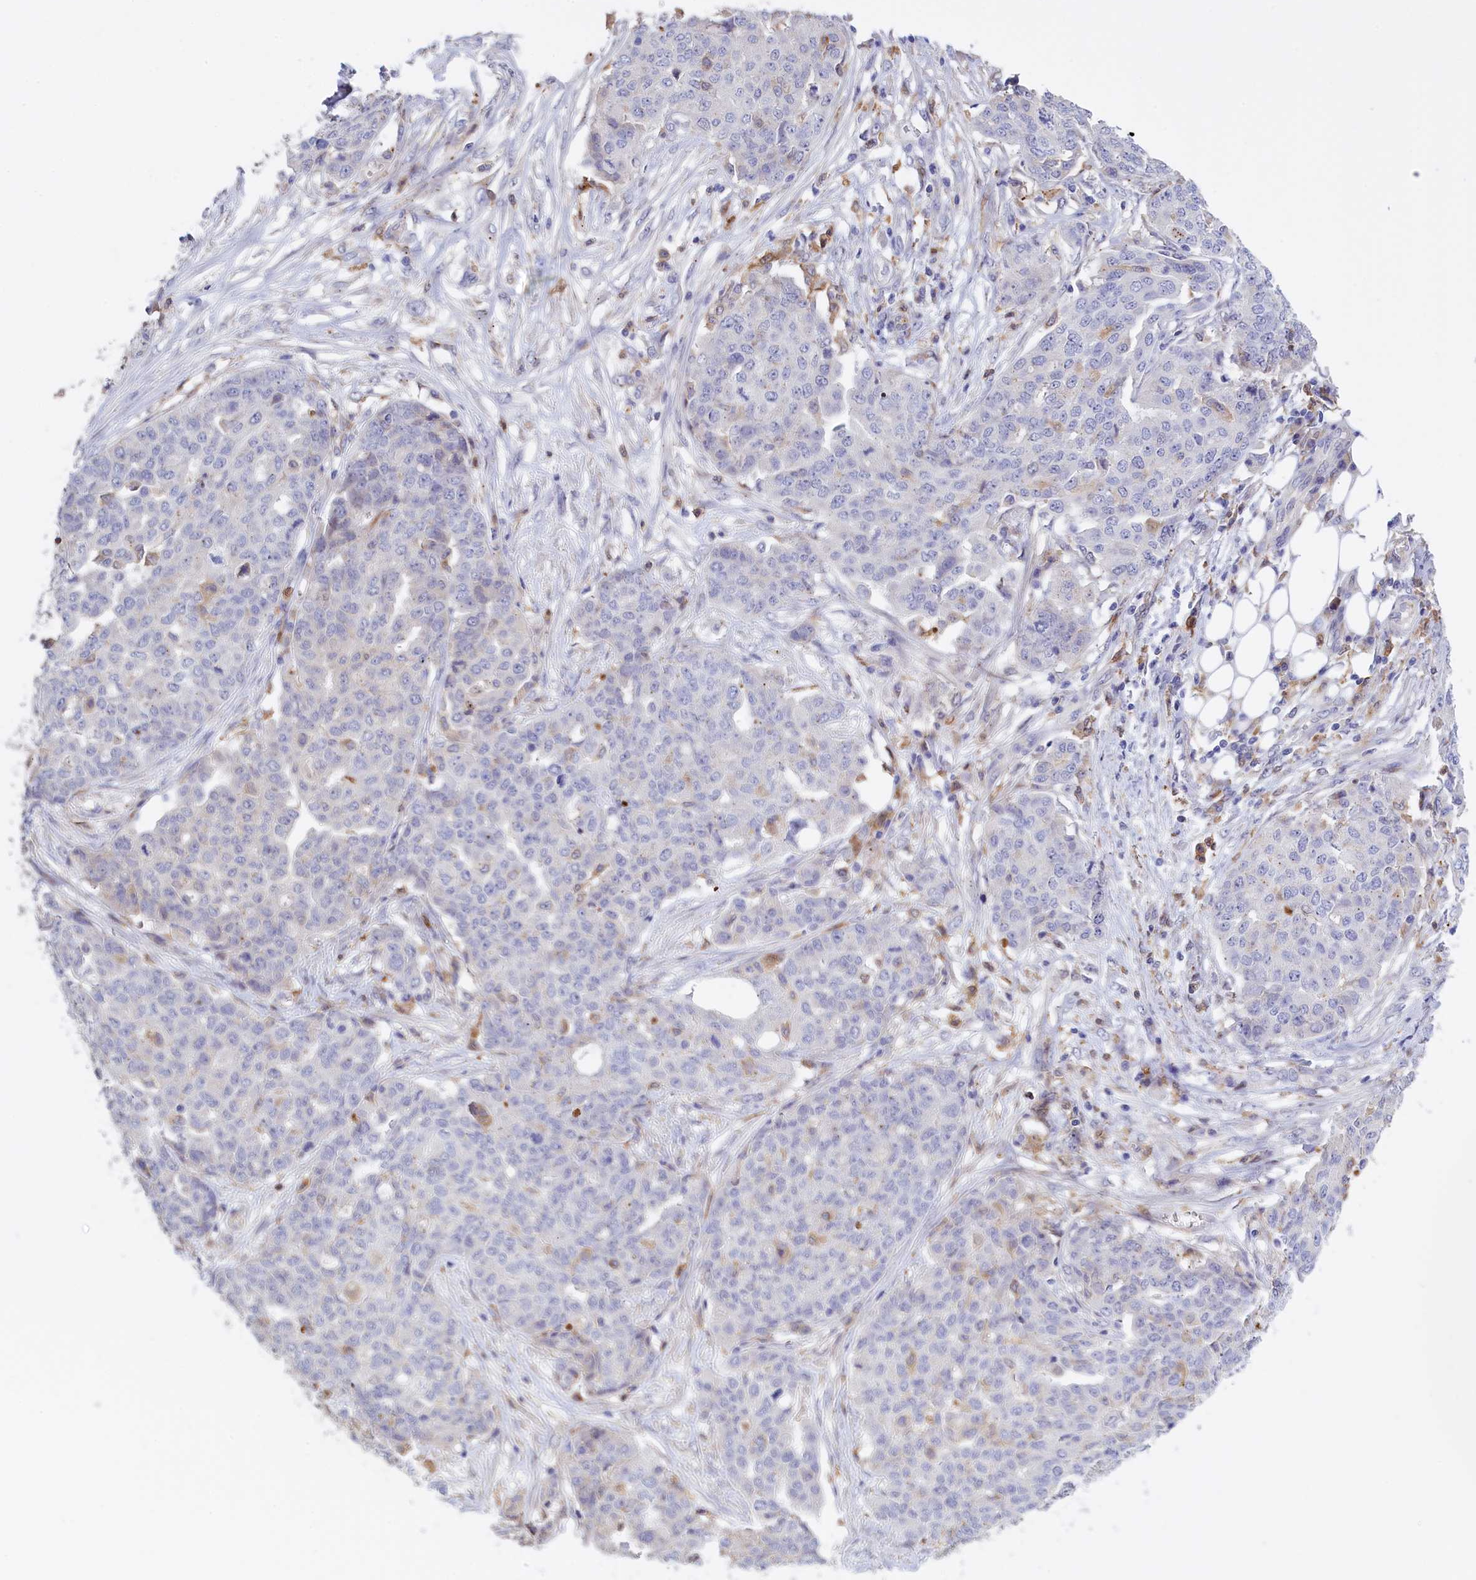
{"staining": {"intensity": "negative", "quantity": "none", "location": "none"}, "tissue": "ovarian cancer", "cell_type": "Tumor cells", "image_type": "cancer", "snomed": [{"axis": "morphology", "description": "Cystadenocarcinoma, serous, NOS"}, {"axis": "topography", "description": "Soft tissue"}, {"axis": "topography", "description": "Ovary"}], "caption": "This is an immunohistochemistry (IHC) histopathology image of ovarian serous cystadenocarcinoma. There is no staining in tumor cells.", "gene": "FAM149B1", "patient": {"sex": "female", "age": 57}}